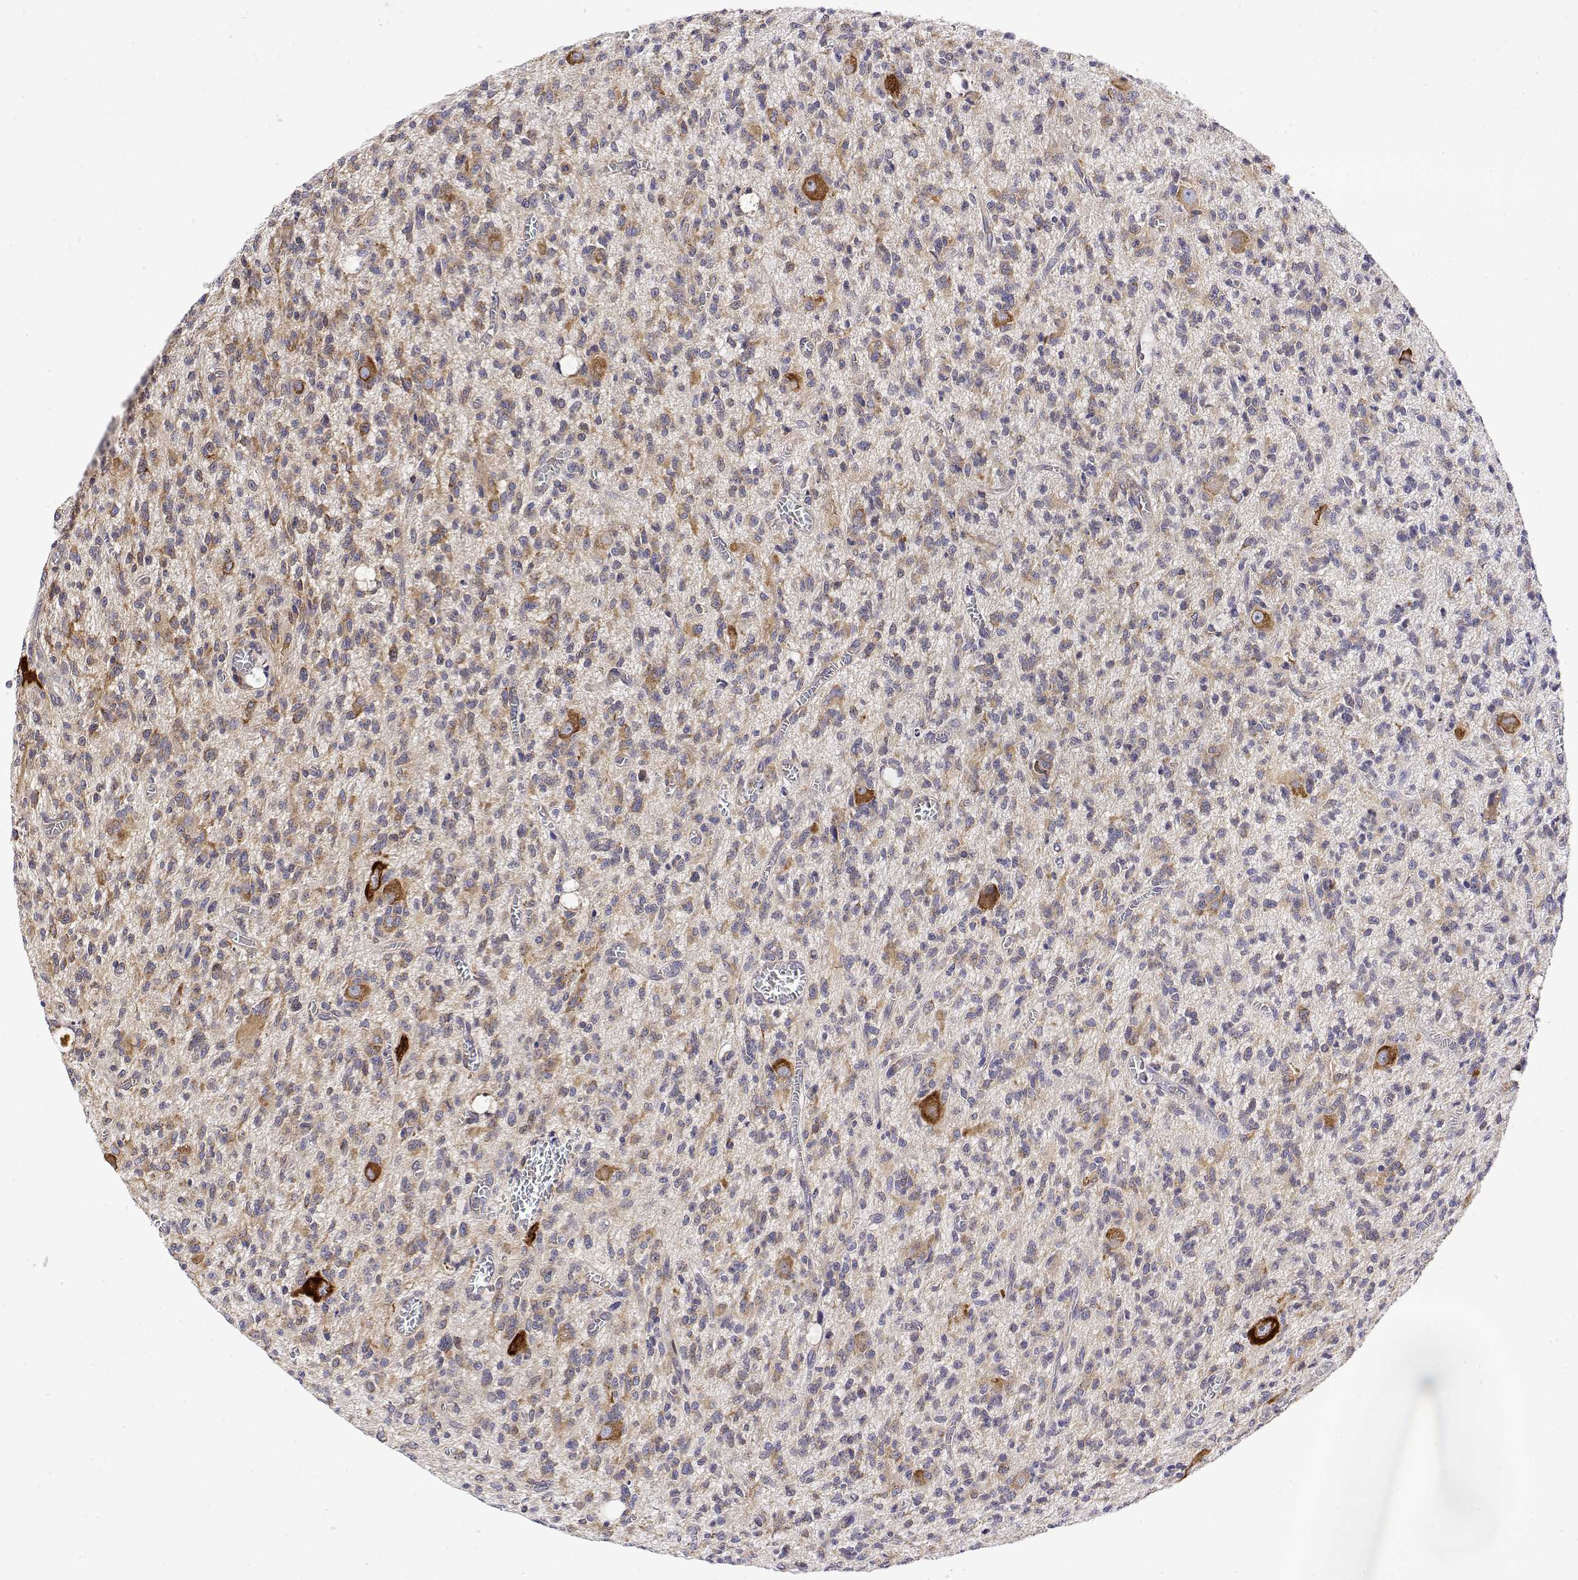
{"staining": {"intensity": "strong", "quantity": "<25%", "location": "cytoplasmic/membranous"}, "tissue": "glioma", "cell_type": "Tumor cells", "image_type": "cancer", "snomed": [{"axis": "morphology", "description": "Glioma, malignant, Low grade"}, {"axis": "topography", "description": "Brain"}], "caption": "Strong cytoplasmic/membranous protein positivity is appreciated in approximately <25% of tumor cells in malignant glioma (low-grade). Immunohistochemistry stains the protein in brown and the nuclei are stained blue.", "gene": "EEF1G", "patient": {"sex": "male", "age": 64}}